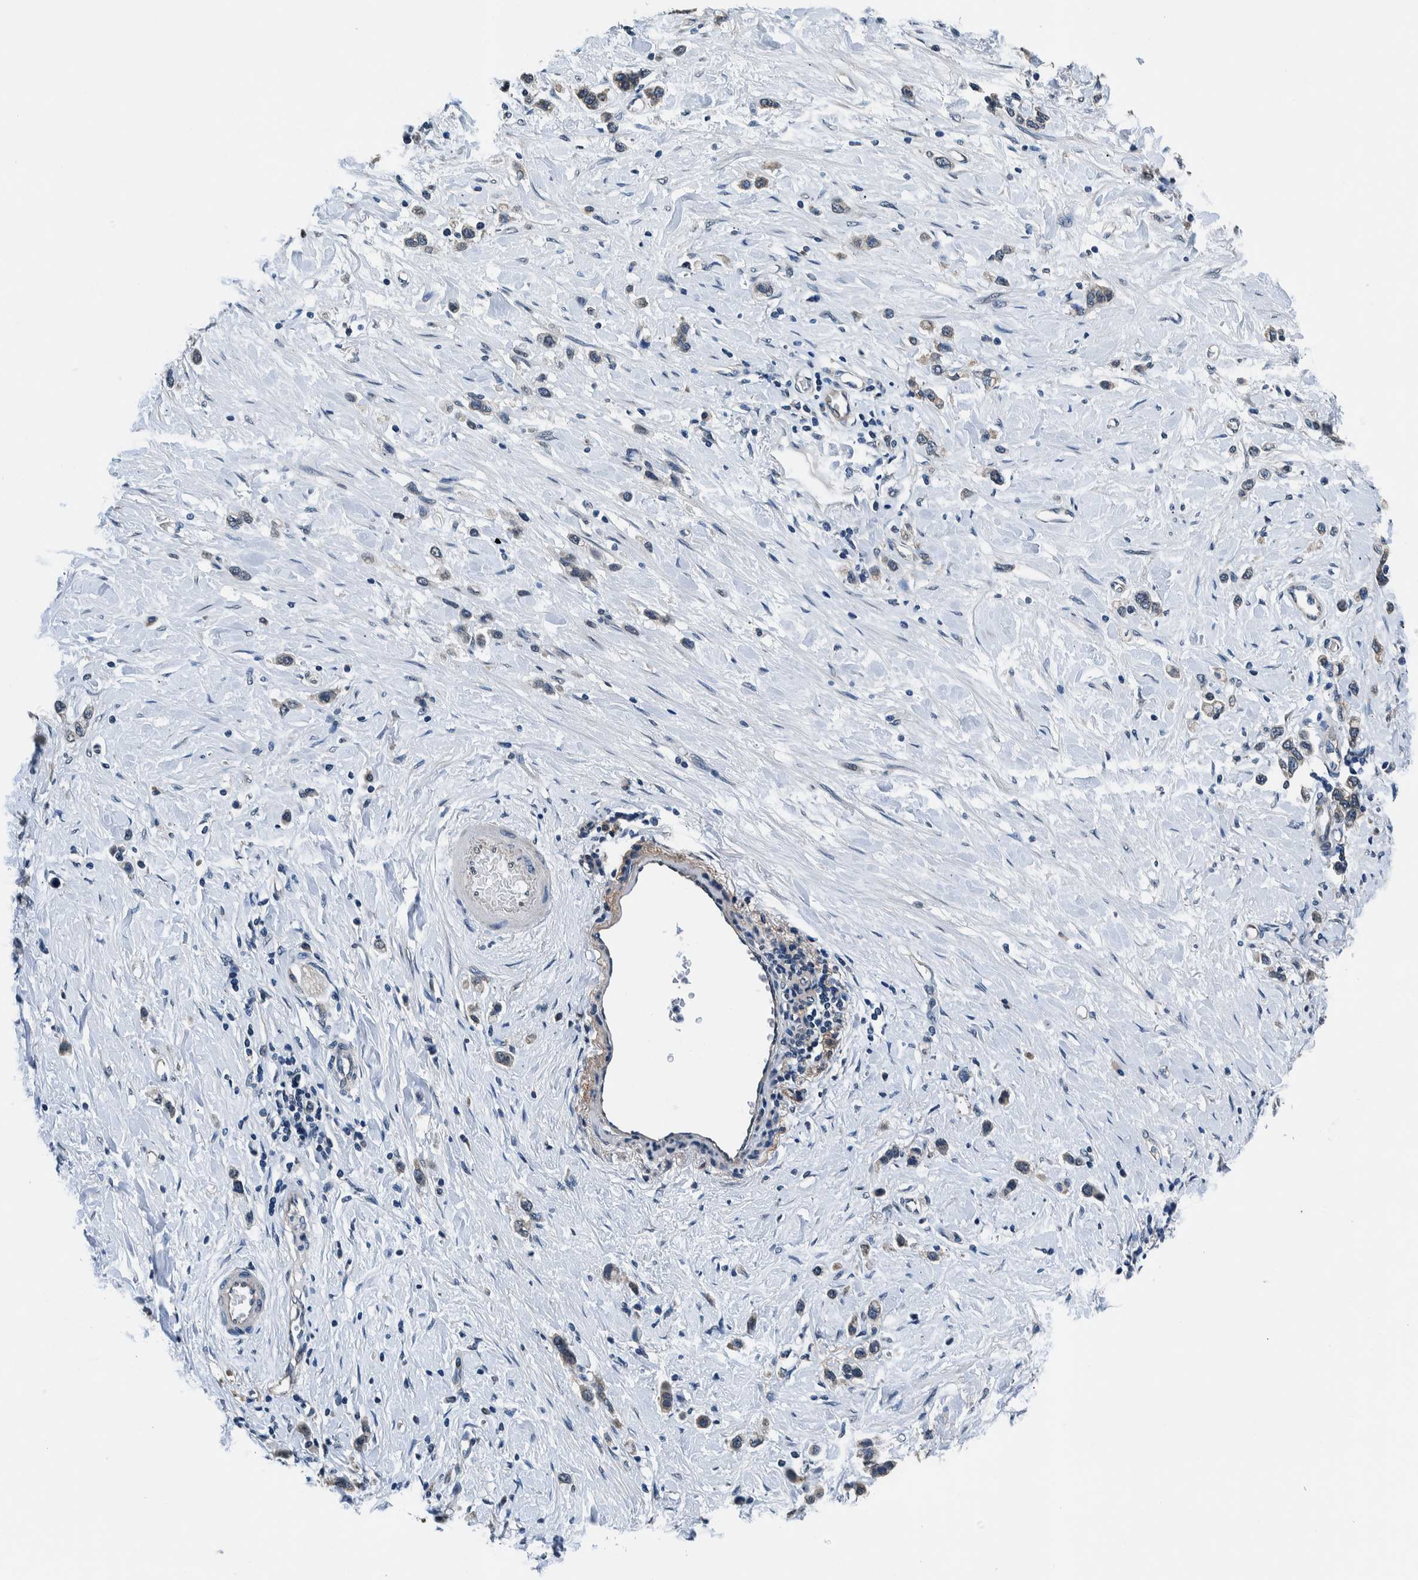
{"staining": {"intensity": "negative", "quantity": "none", "location": "none"}, "tissue": "stomach cancer", "cell_type": "Tumor cells", "image_type": "cancer", "snomed": [{"axis": "morphology", "description": "Adenocarcinoma, NOS"}, {"axis": "topography", "description": "Stomach"}], "caption": "Stomach cancer (adenocarcinoma) was stained to show a protein in brown. There is no significant positivity in tumor cells.", "gene": "NIBAN2", "patient": {"sex": "female", "age": 65}}